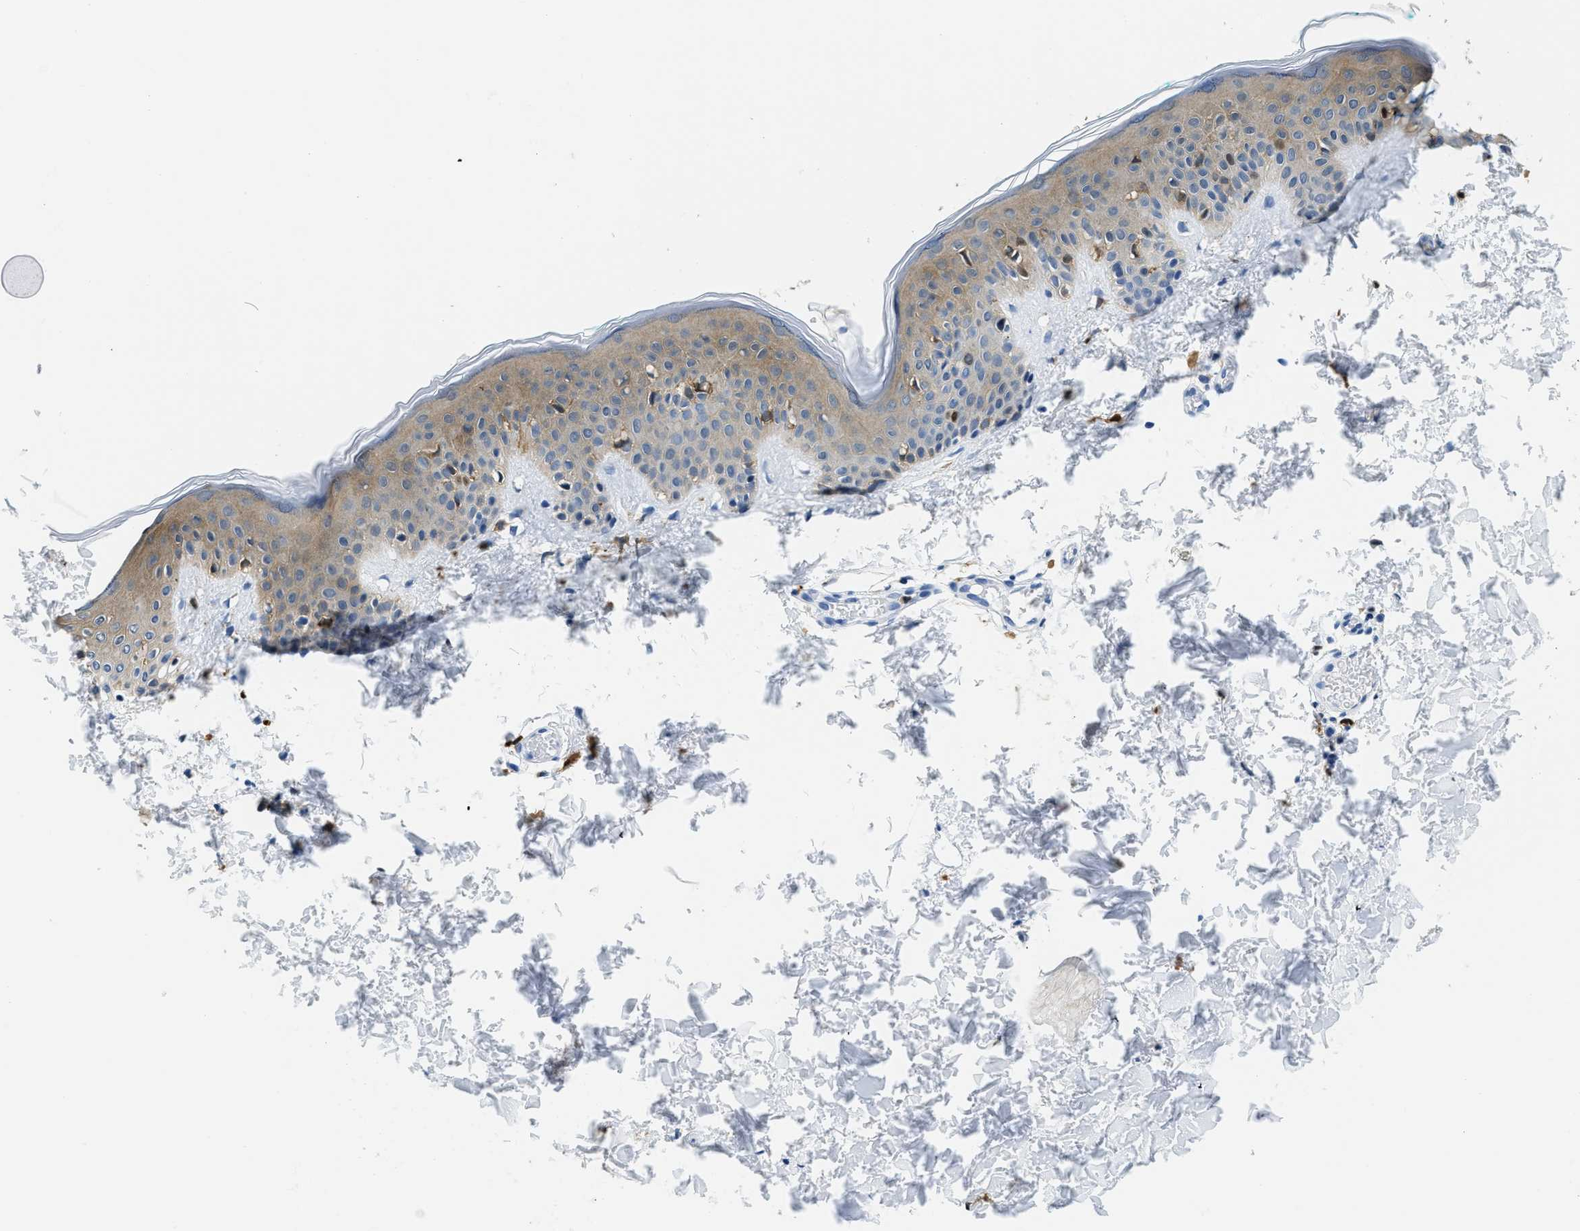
{"staining": {"intensity": "negative", "quantity": "none", "location": "none"}, "tissue": "skin", "cell_type": "Fibroblasts", "image_type": "normal", "snomed": [{"axis": "morphology", "description": "Normal tissue, NOS"}, {"axis": "topography", "description": "Skin"}], "caption": "Image shows no significant protein staining in fibroblasts of benign skin.", "gene": "CAPG", "patient": {"sex": "male", "age": 30}}